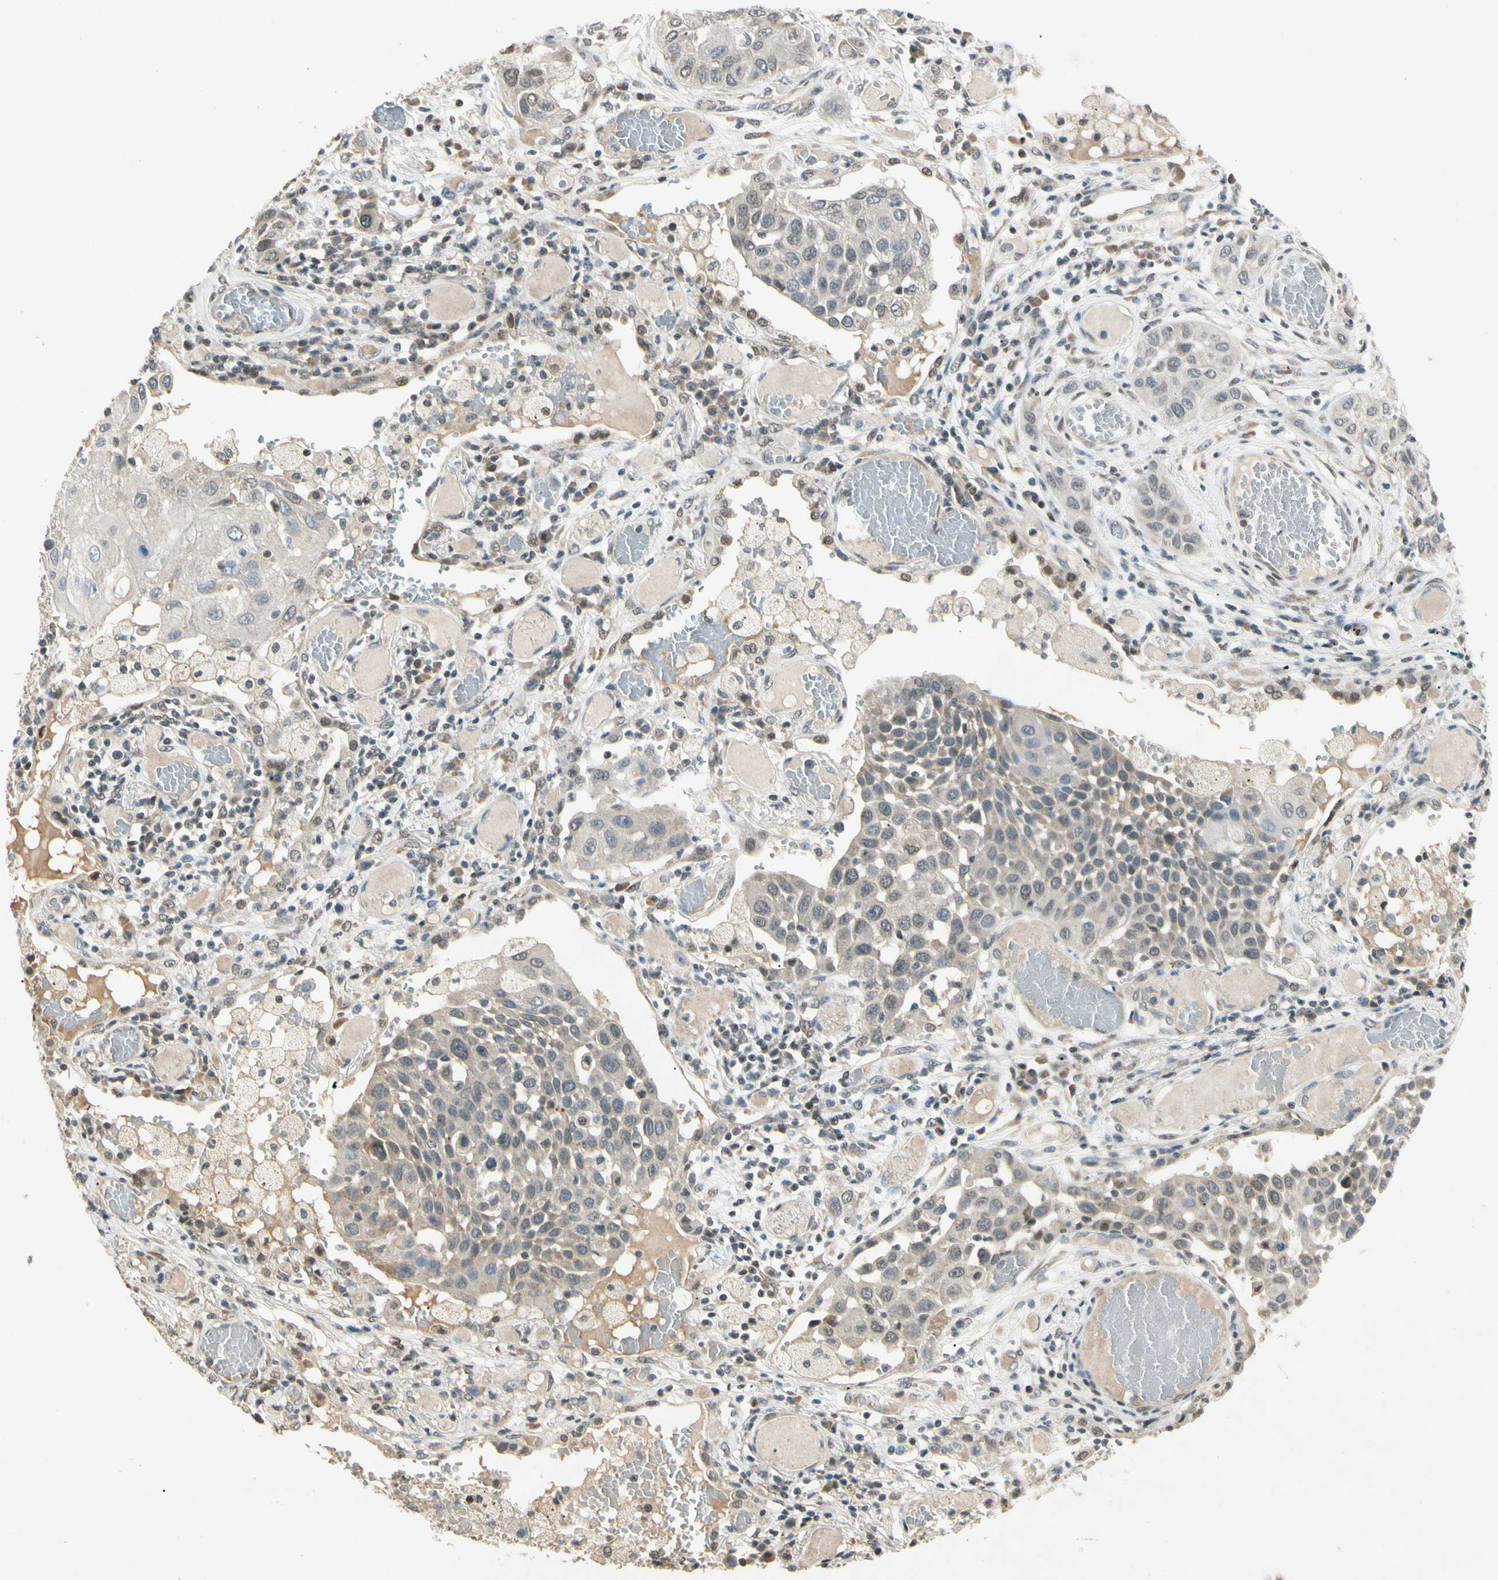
{"staining": {"intensity": "weak", "quantity": "25%-75%", "location": "cytoplasmic/membranous"}, "tissue": "lung cancer", "cell_type": "Tumor cells", "image_type": "cancer", "snomed": [{"axis": "morphology", "description": "Squamous cell carcinoma, NOS"}, {"axis": "topography", "description": "Lung"}], "caption": "Weak cytoplasmic/membranous positivity for a protein is appreciated in approximately 25%-75% of tumor cells of lung cancer (squamous cell carcinoma) using immunohistochemistry (IHC).", "gene": "ZBTB4", "patient": {"sex": "male", "age": 71}}